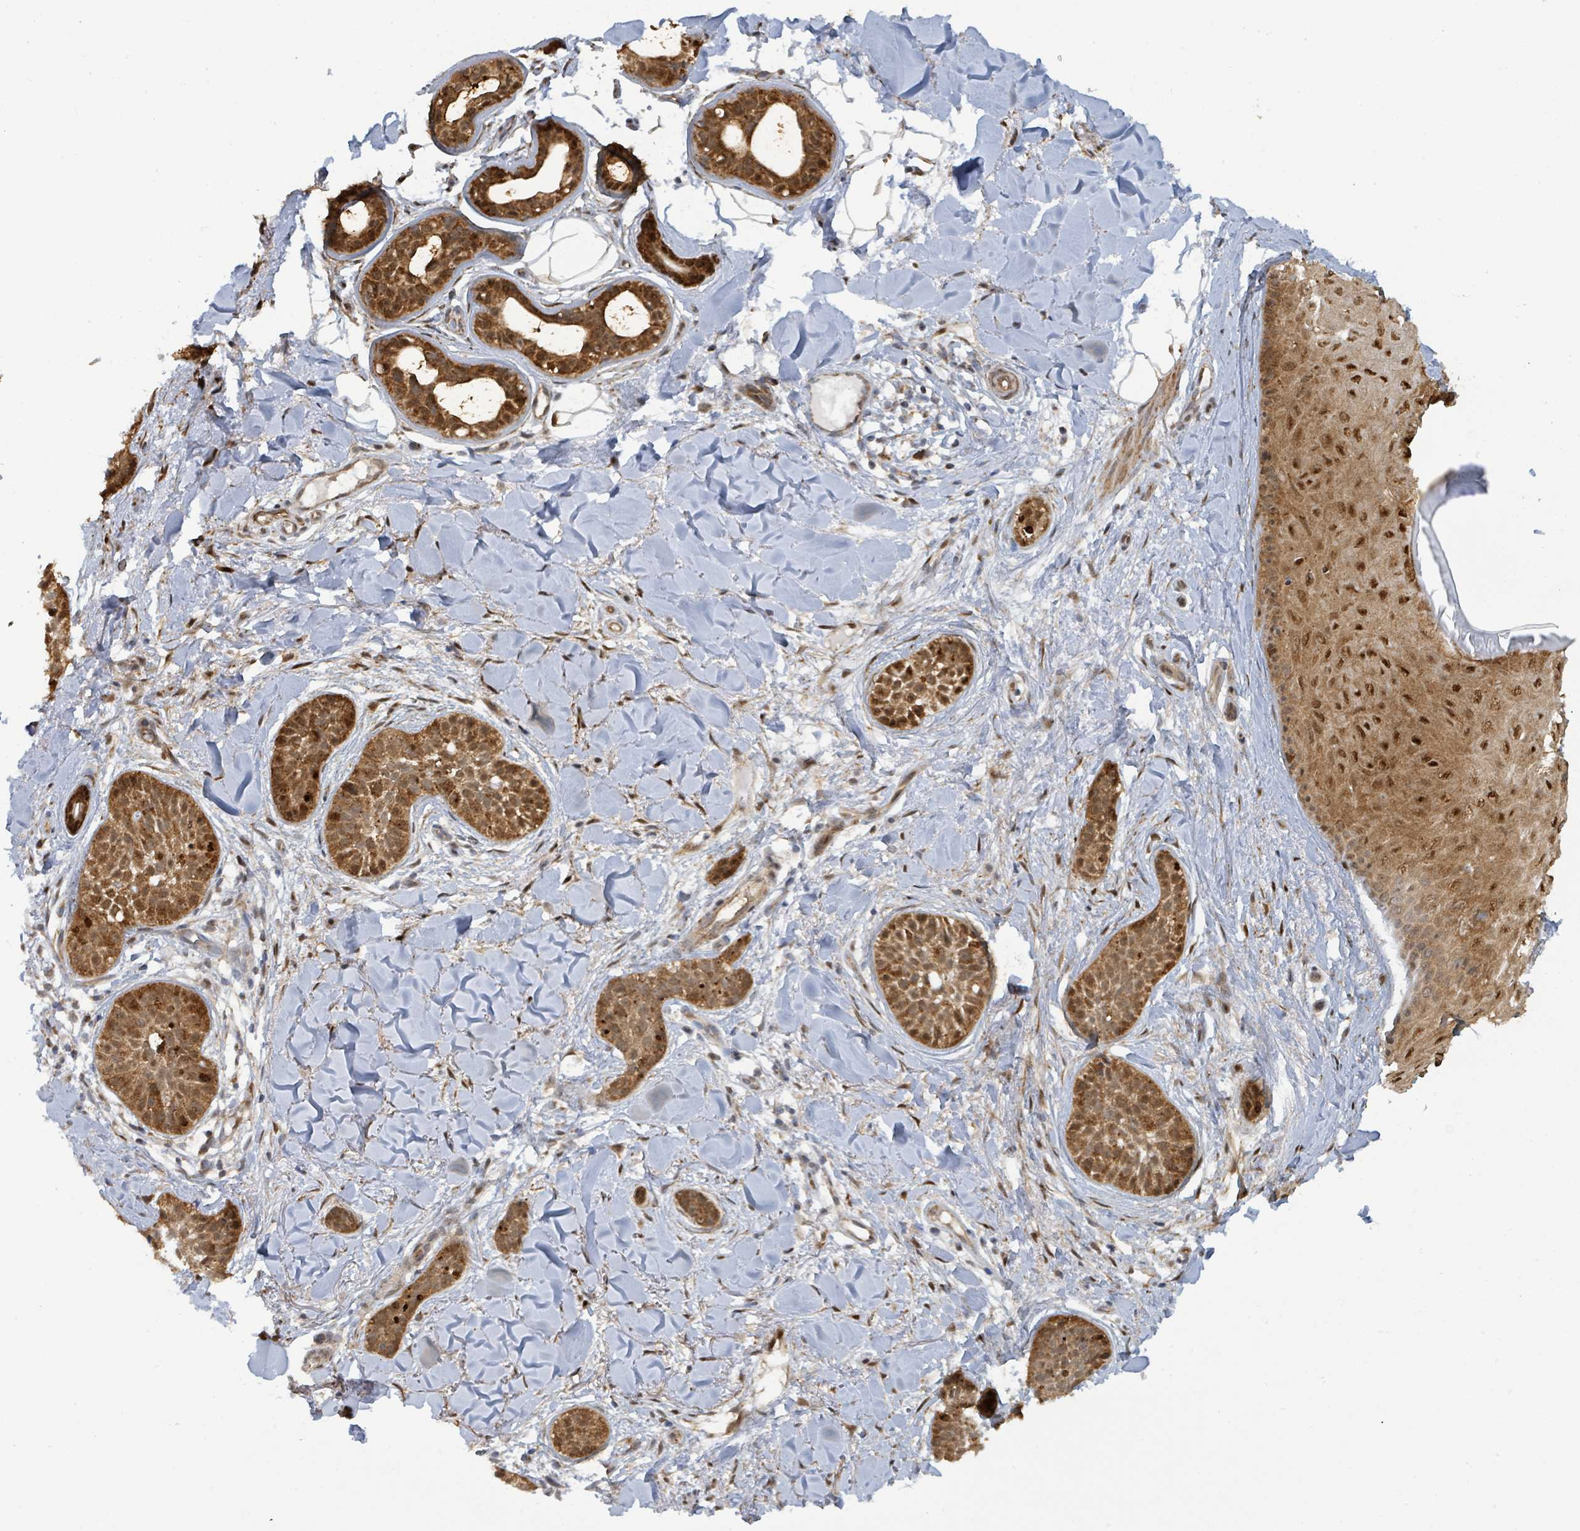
{"staining": {"intensity": "strong", "quantity": ">75%", "location": "cytoplasmic/membranous,nuclear"}, "tissue": "skin cancer", "cell_type": "Tumor cells", "image_type": "cancer", "snomed": [{"axis": "morphology", "description": "Basal cell carcinoma"}, {"axis": "topography", "description": "Skin"}], "caption": "This is an image of immunohistochemistry (IHC) staining of basal cell carcinoma (skin), which shows strong positivity in the cytoplasmic/membranous and nuclear of tumor cells.", "gene": "PSMB7", "patient": {"sex": "male", "age": 52}}